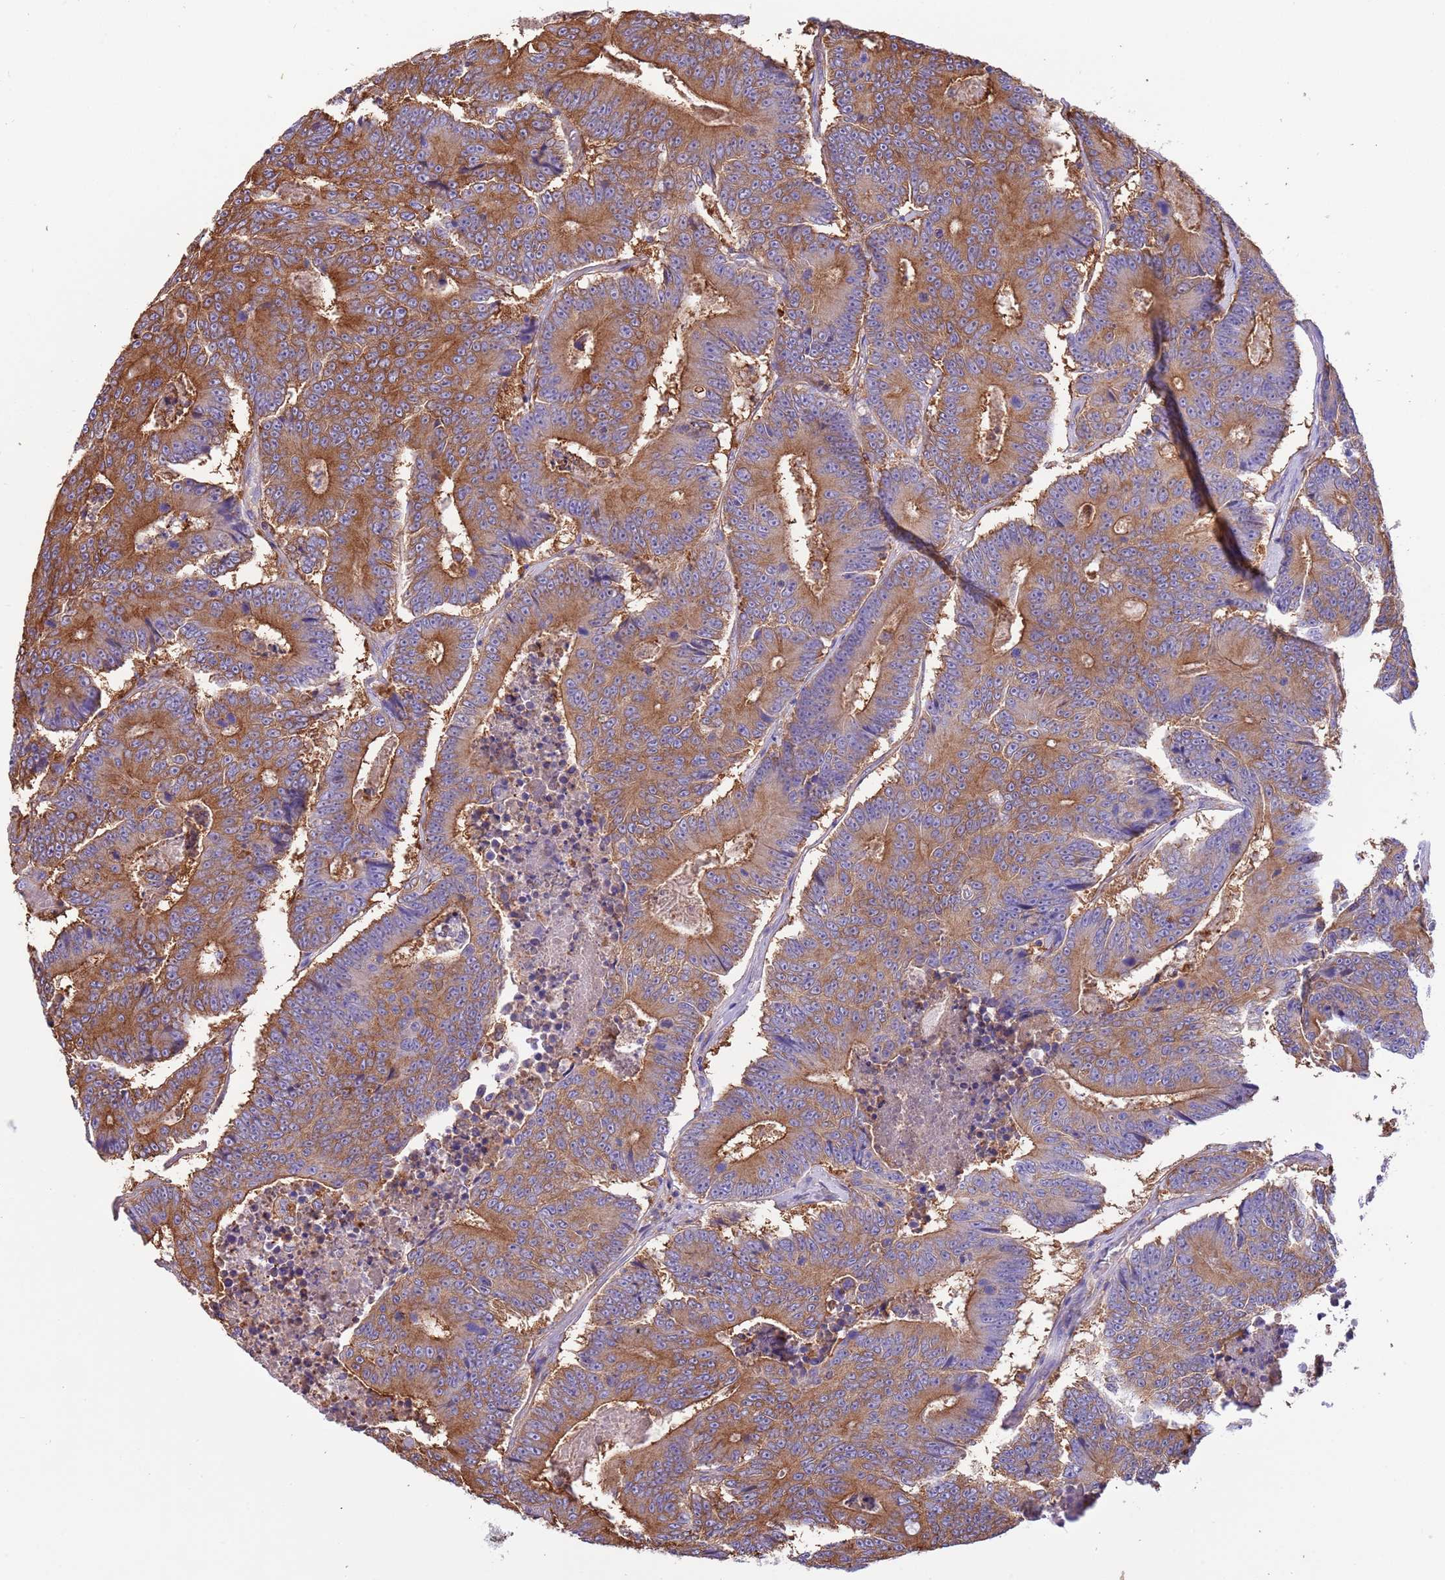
{"staining": {"intensity": "strong", "quantity": ">75%", "location": "cytoplasmic/membranous"}, "tissue": "colorectal cancer", "cell_type": "Tumor cells", "image_type": "cancer", "snomed": [{"axis": "morphology", "description": "Adenocarcinoma, NOS"}, {"axis": "topography", "description": "Colon"}], "caption": "This histopathology image exhibits immunohistochemistry staining of adenocarcinoma (colorectal), with high strong cytoplasmic/membranous expression in approximately >75% of tumor cells.", "gene": "NAALADL1", "patient": {"sex": "male", "age": 83}}